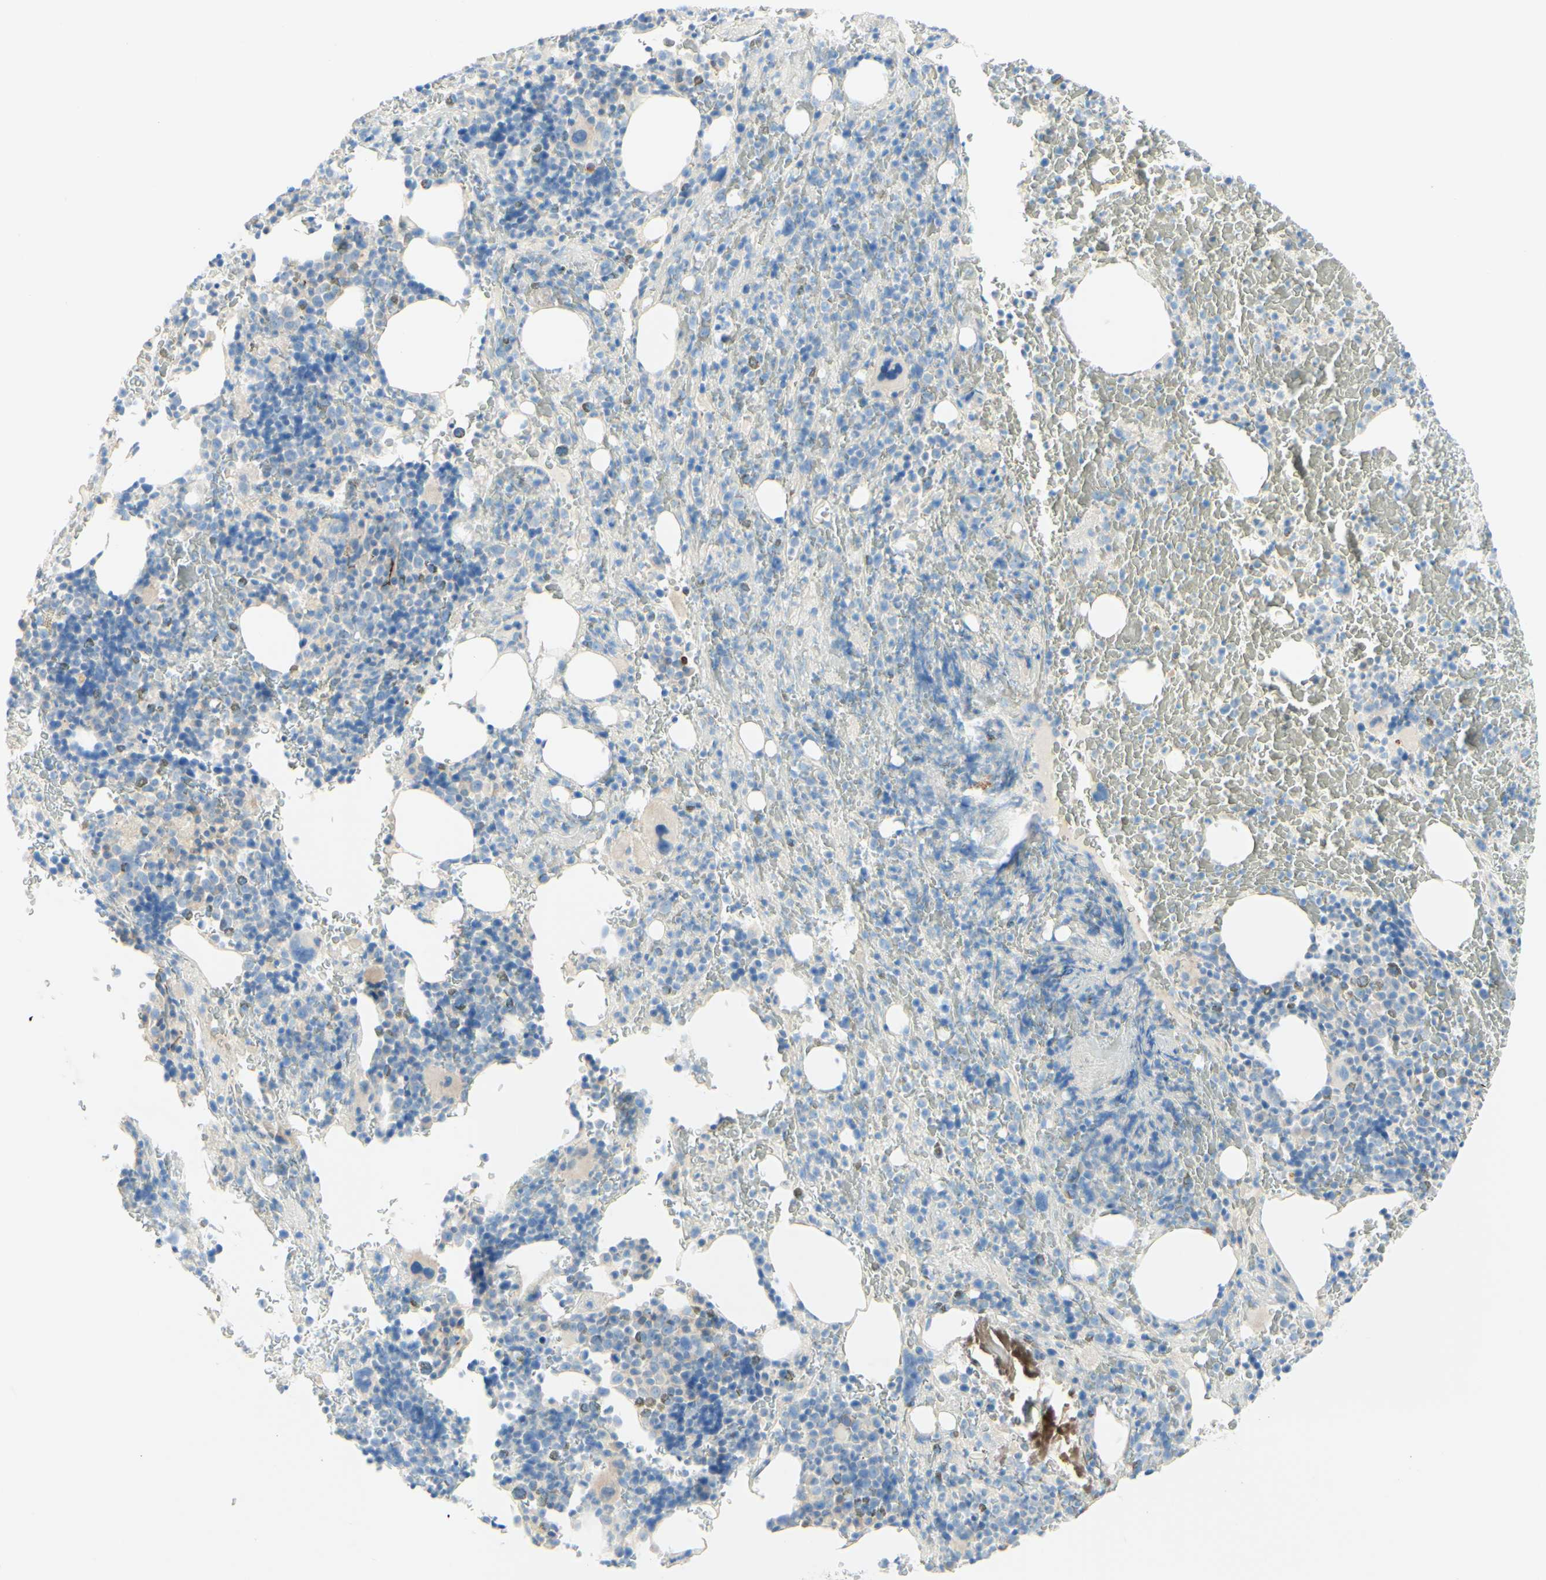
{"staining": {"intensity": "negative", "quantity": "none", "location": "none"}, "tissue": "bone marrow", "cell_type": "Hematopoietic cells", "image_type": "normal", "snomed": [{"axis": "morphology", "description": "Normal tissue, NOS"}, {"axis": "morphology", "description": "Inflammation, NOS"}, {"axis": "topography", "description": "Bone marrow"}], "caption": "Bone marrow was stained to show a protein in brown. There is no significant positivity in hematopoietic cells. Brightfield microscopy of immunohistochemistry stained with DAB (brown) and hematoxylin (blue), captured at high magnification.", "gene": "ALCAM", "patient": {"sex": "male", "age": 72}}